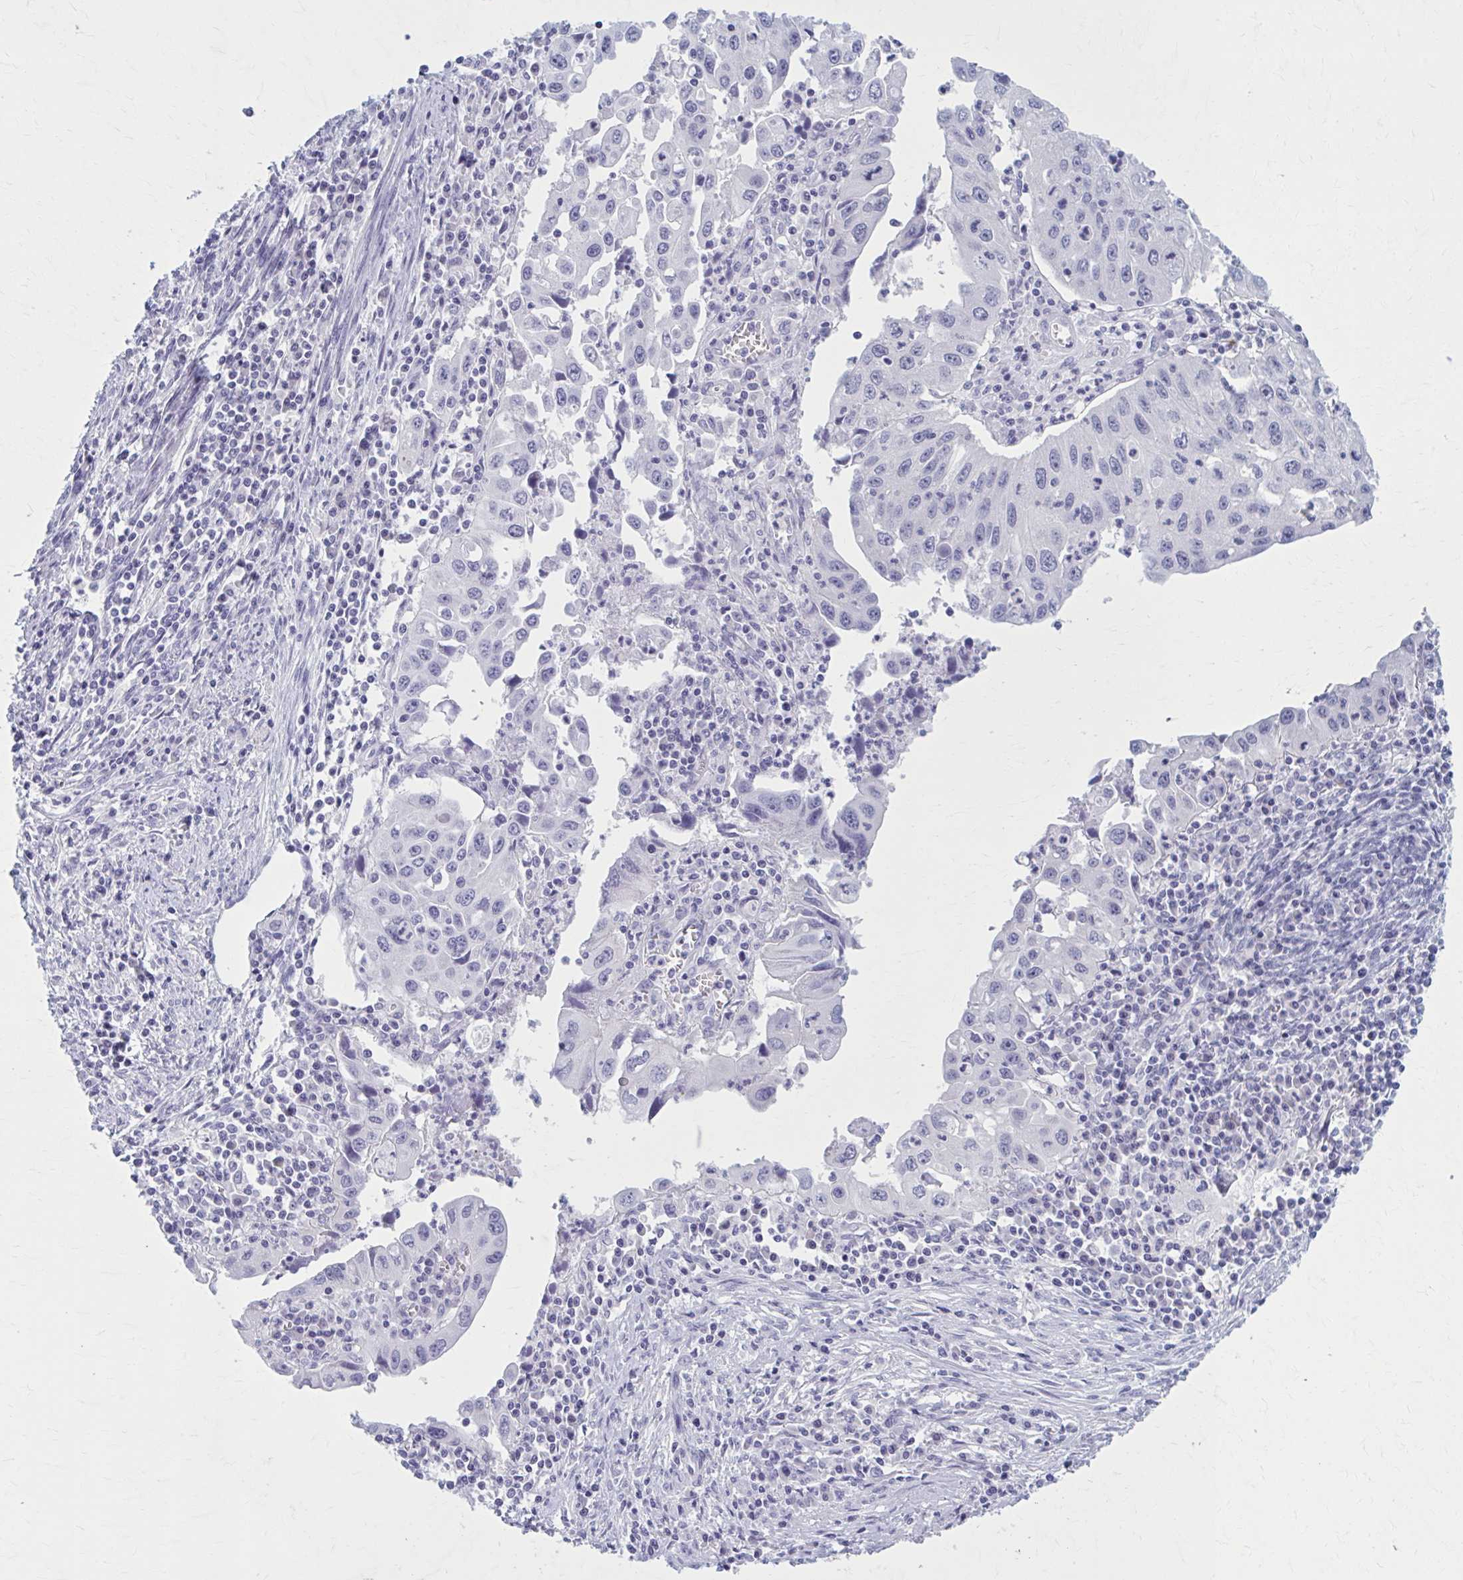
{"staining": {"intensity": "negative", "quantity": "none", "location": "none"}, "tissue": "endometrial cancer", "cell_type": "Tumor cells", "image_type": "cancer", "snomed": [{"axis": "morphology", "description": "Adenocarcinoma, NOS"}, {"axis": "topography", "description": "Uterus"}], "caption": "The histopathology image exhibits no staining of tumor cells in adenocarcinoma (endometrial). (DAB (3,3'-diaminobenzidine) immunohistochemistry with hematoxylin counter stain).", "gene": "CCDC105", "patient": {"sex": "female", "age": 62}}